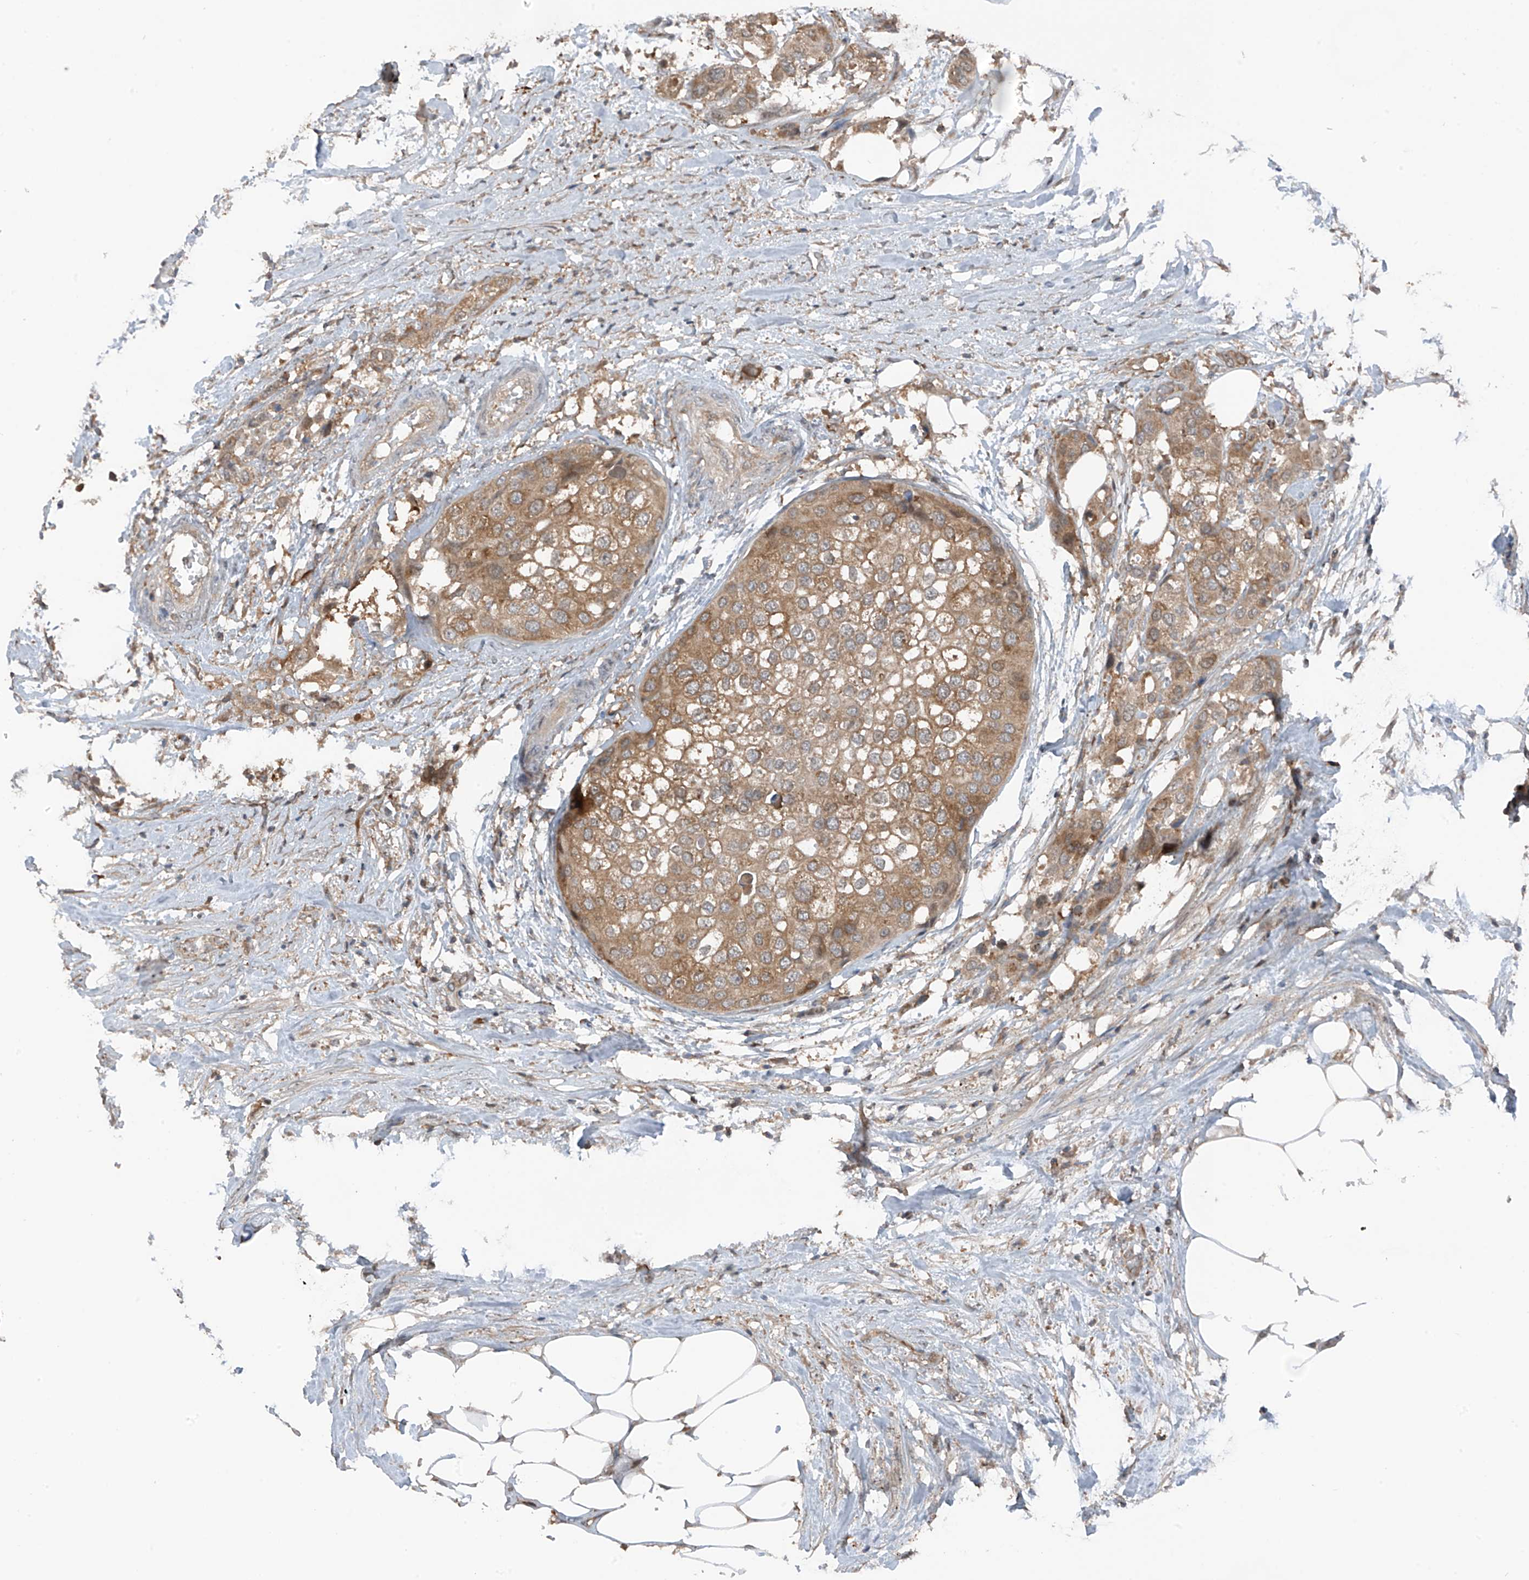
{"staining": {"intensity": "moderate", "quantity": ">75%", "location": "cytoplasmic/membranous"}, "tissue": "urothelial cancer", "cell_type": "Tumor cells", "image_type": "cancer", "snomed": [{"axis": "morphology", "description": "Urothelial carcinoma, High grade"}, {"axis": "topography", "description": "Urinary bladder"}], "caption": "This is an image of immunohistochemistry (IHC) staining of urothelial carcinoma (high-grade), which shows moderate expression in the cytoplasmic/membranous of tumor cells.", "gene": "TXNDC9", "patient": {"sex": "male", "age": 64}}